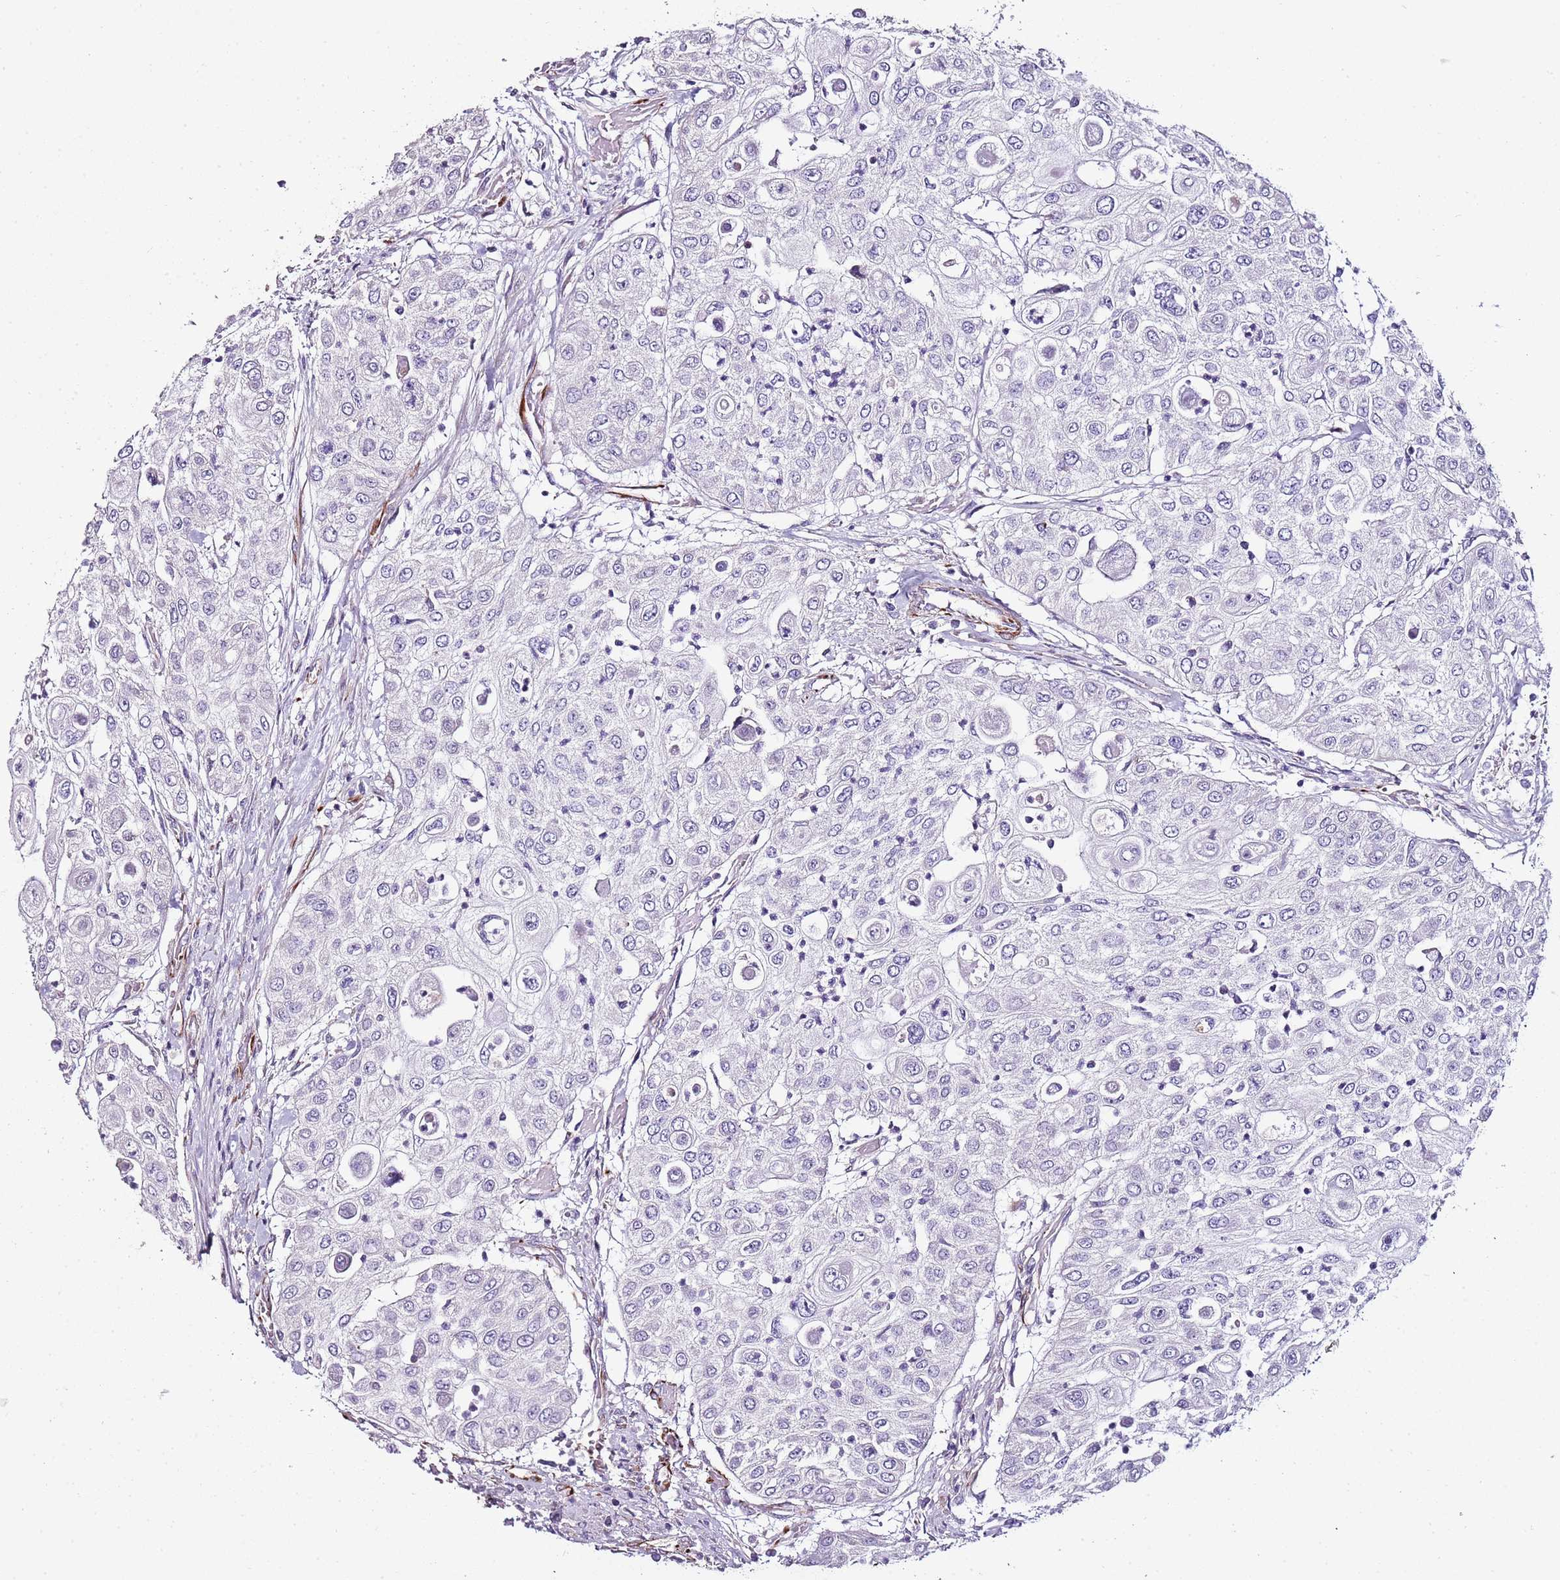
{"staining": {"intensity": "negative", "quantity": "none", "location": "none"}, "tissue": "urothelial cancer", "cell_type": "Tumor cells", "image_type": "cancer", "snomed": [{"axis": "morphology", "description": "Urothelial carcinoma, High grade"}, {"axis": "topography", "description": "Urinary bladder"}], "caption": "Protein analysis of urothelial carcinoma (high-grade) shows no significant staining in tumor cells.", "gene": "ZNF786", "patient": {"sex": "female", "age": 79}}